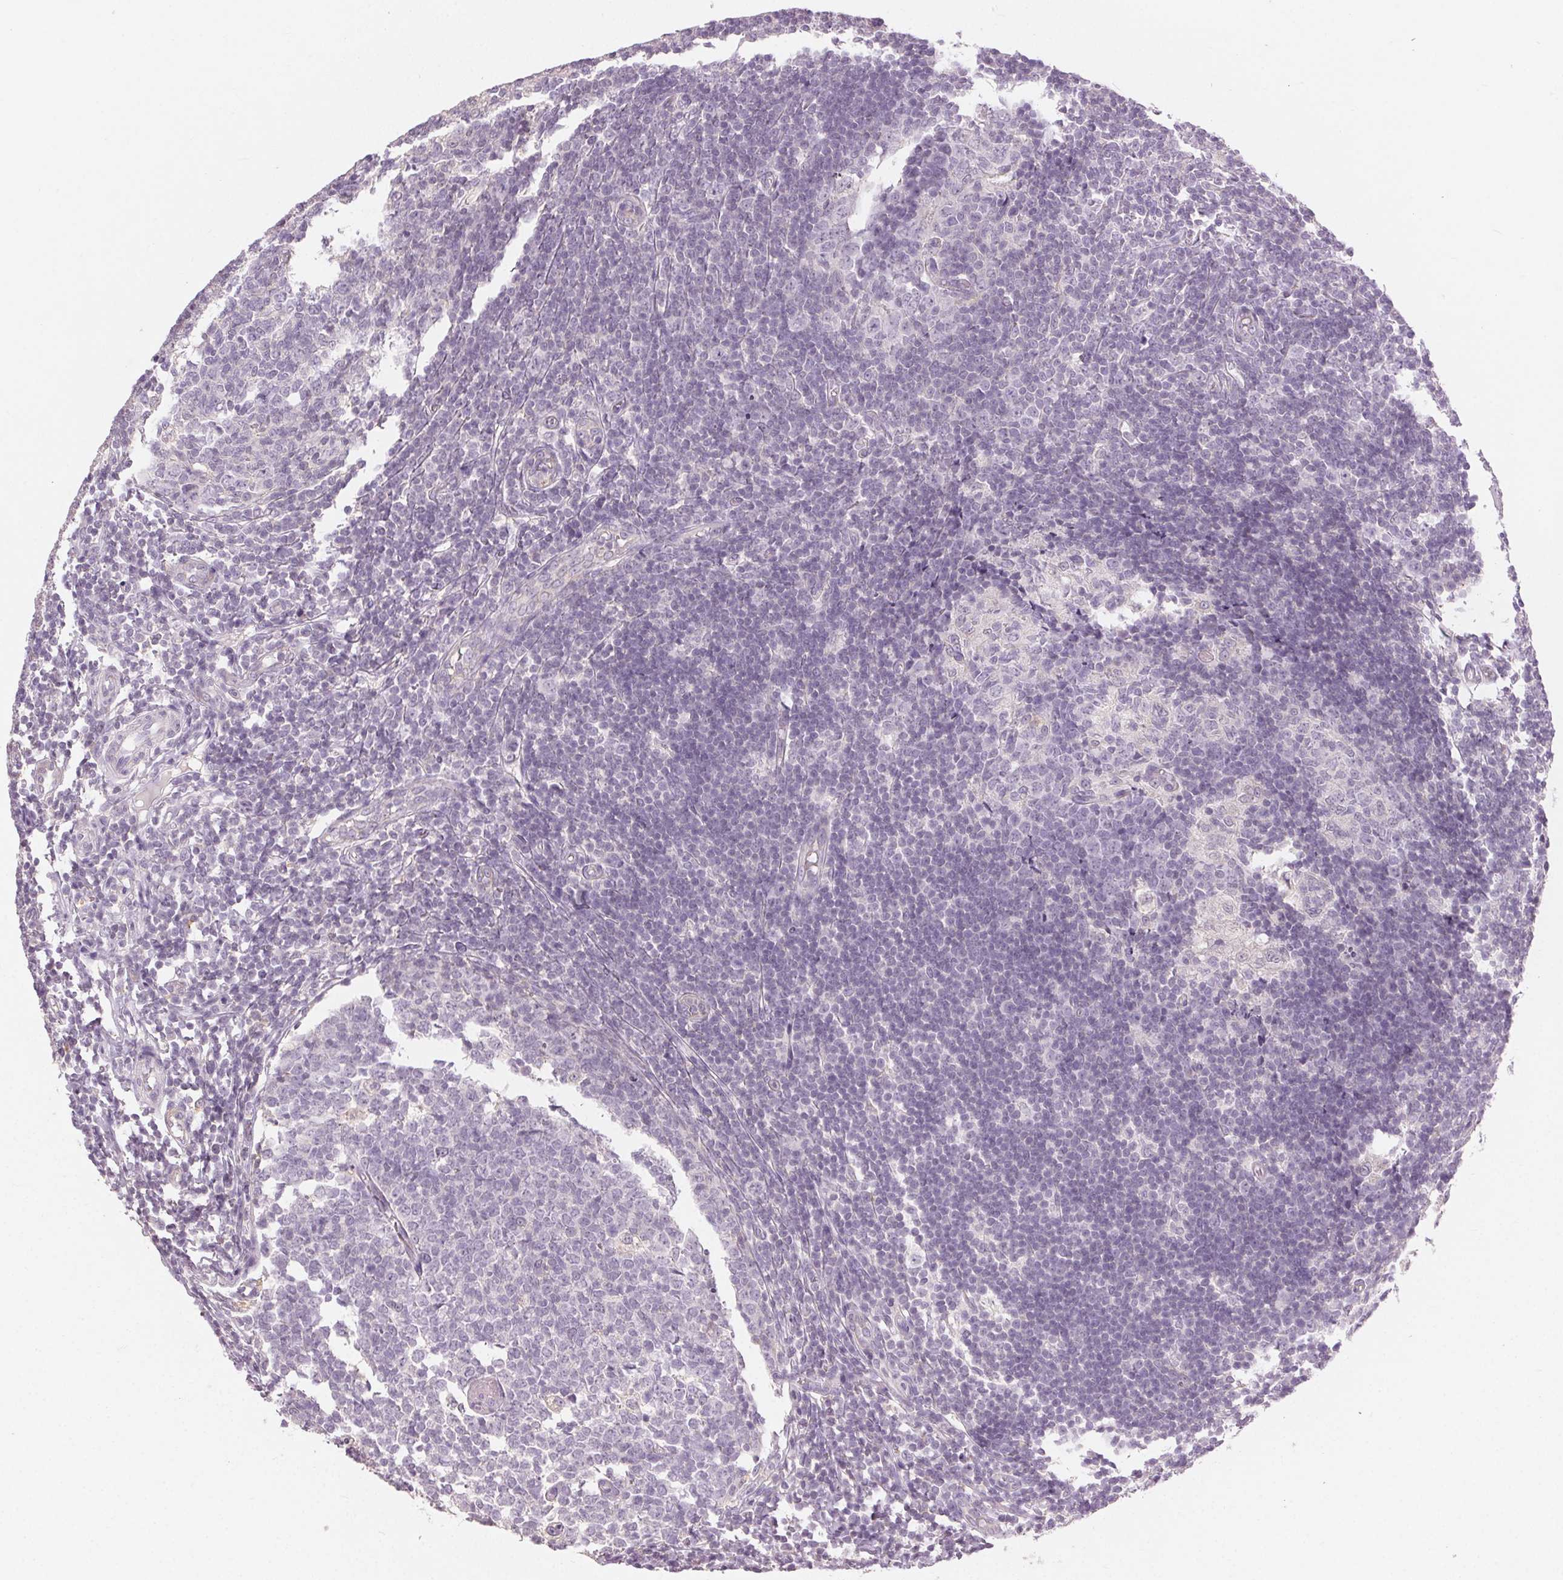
{"staining": {"intensity": "negative", "quantity": "none", "location": "none"}, "tissue": "appendix", "cell_type": "Glandular cells", "image_type": "normal", "snomed": [{"axis": "morphology", "description": "Normal tissue, NOS"}, {"axis": "topography", "description": "Appendix"}], "caption": "High magnification brightfield microscopy of benign appendix stained with DAB (brown) and counterstained with hematoxylin (blue): glandular cells show no significant staining. (Stains: DAB (3,3'-diaminobenzidine) immunohistochemistry with hematoxylin counter stain, Microscopy: brightfield microscopy at high magnification).", "gene": "CLTRN", "patient": {"sex": "male", "age": 18}}